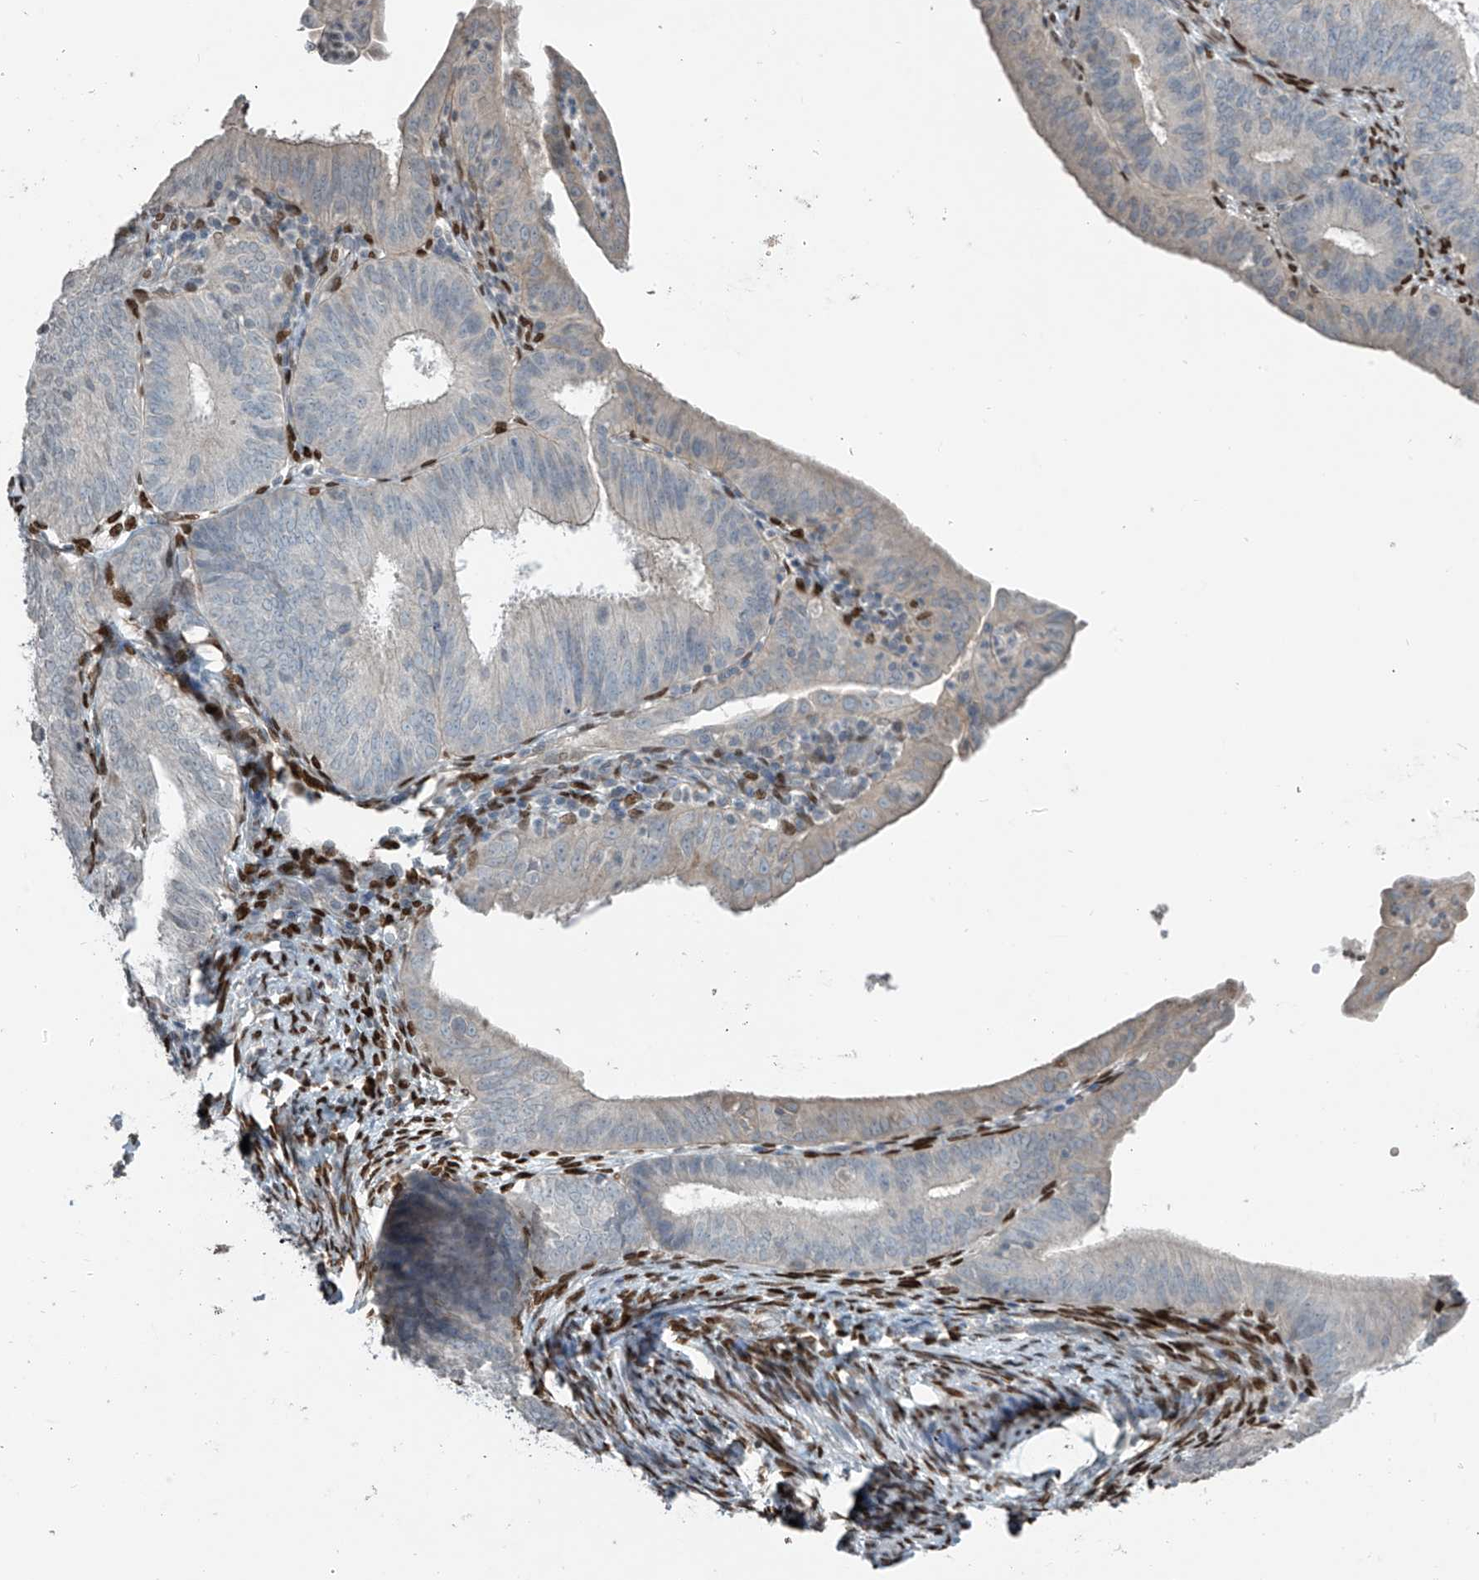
{"staining": {"intensity": "negative", "quantity": "none", "location": "none"}, "tissue": "endometrial cancer", "cell_type": "Tumor cells", "image_type": "cancer", "snomed": [{"axis": "morphology", "description": "Adenocarcinoma, NOS"}, {"axis": "topography", "description": "Endometrium"}], "caption": "This is an immunohistochemistry micrograph of endometrial adenocarcinoma. There is no staining in tumor cells.", "gene": "HOXA11", "patient": {"sex": "female", "age": 51}}